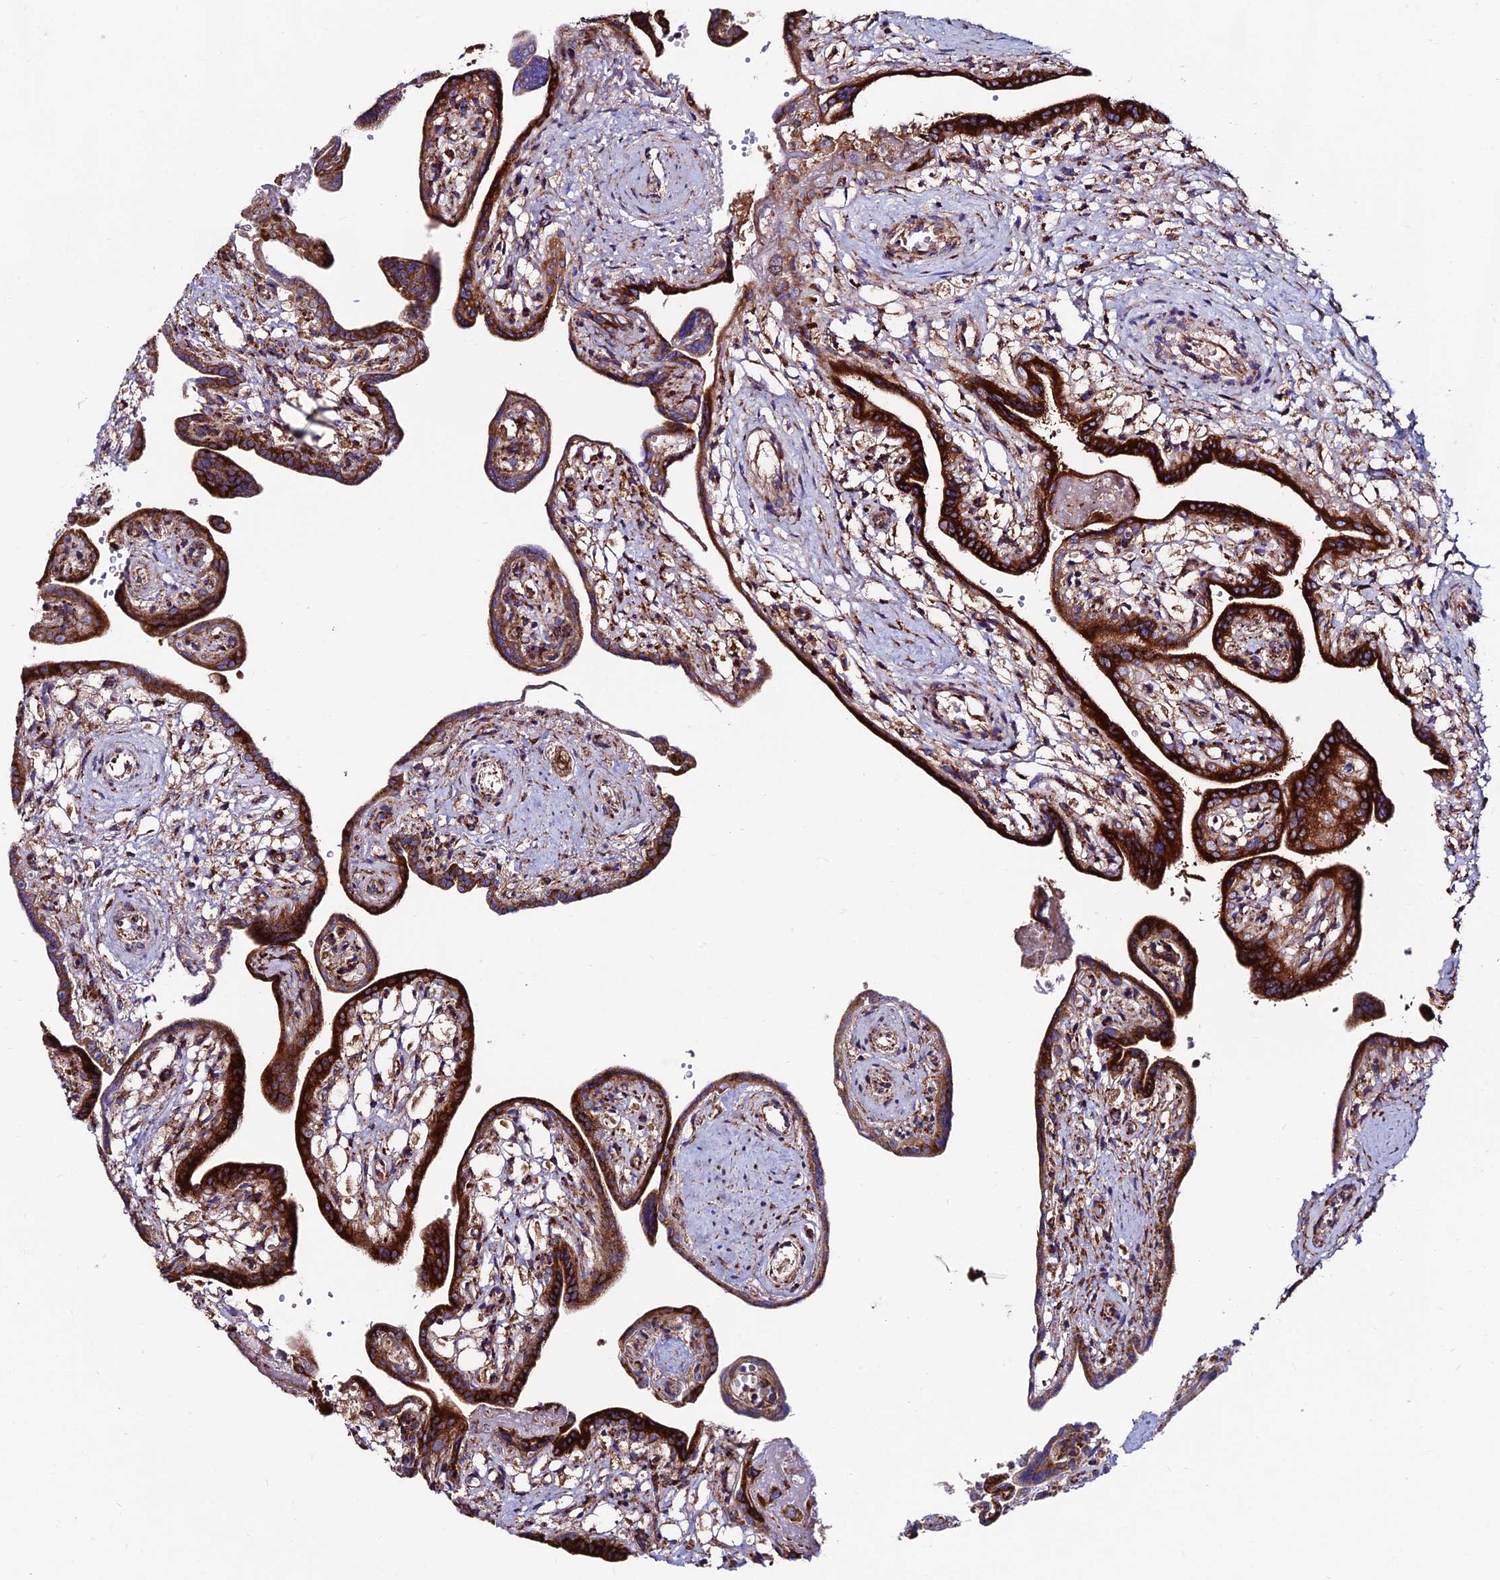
{"staining": {"intensity": "strong", "quantity": ">75%", "location": "cytoplasmic/membranous"}, "tissue": "placenta", "cell_type": "Trophoblastic cells", "image_type": "normal", "snomed": [{"axis": "morphology", "description": "Normal tissue, NOS"}, {"axis": "topography", "description": "Placenta"}], "caption": "A brown stain labels strong cytoplasmic/membranous staining of a protein in trophoblastic cells of normal human placenta. The protein of interest is stained brown, and the nuclei are stained in blue (DAB (3,3'-diaminobenzidine) IHC with brightfield microscopy, high magnification).", "gene": "EIF3K", "patient": {"sex": "female", "age": 37}}